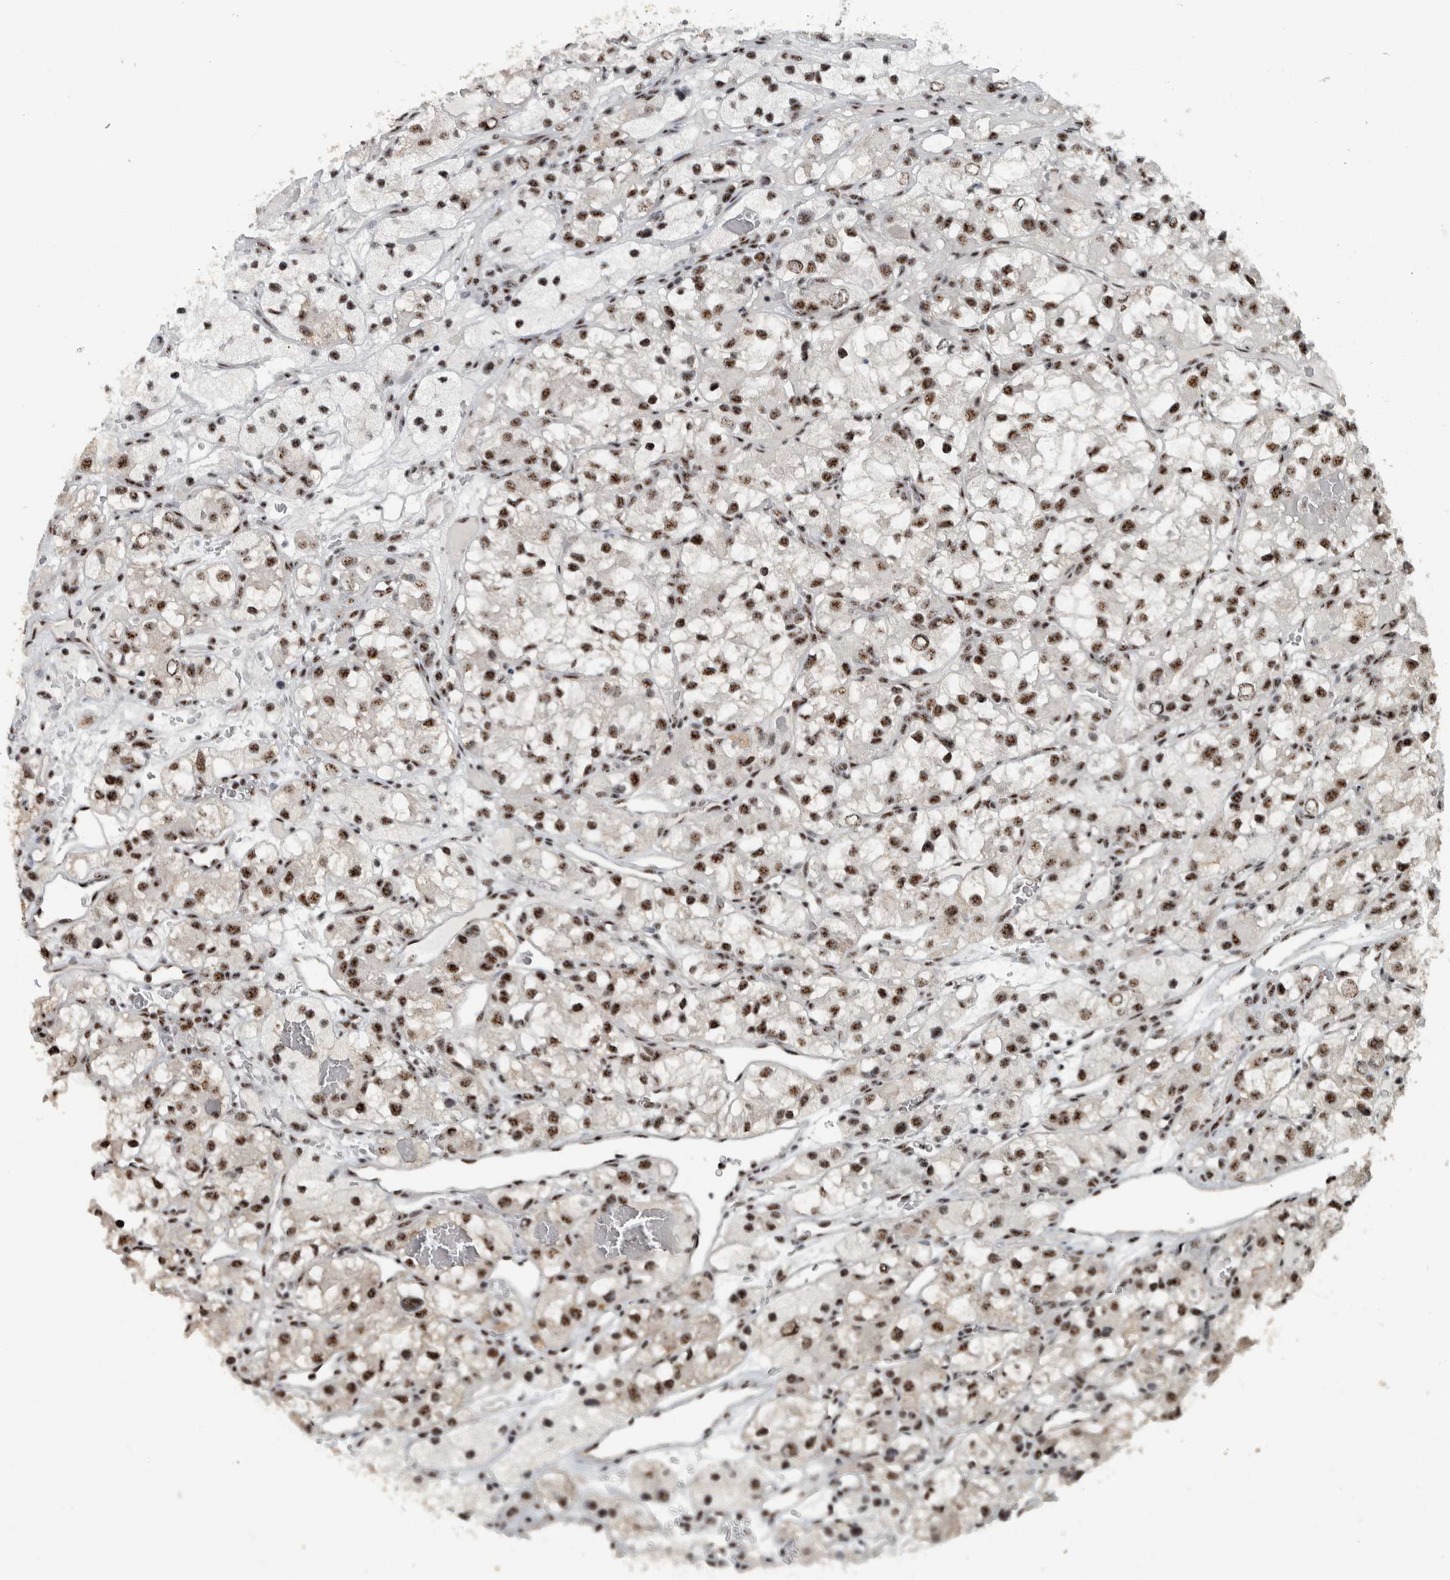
{"staining": {"intensity": "moderate", "quantity": ">75%", "location": "nuclear"}, "tissue": "renal cancer", "cell_type": "Tumor cells", "image_type": "cancer", "snomed": [{"axis": "morphology", "description": "Adenocarcinoma, NOS"}, {"axis": "topography", "description": "Kidney"}], "caption": "Immunohistochemistry staining of renal cancer (adenocarcinoma), which shows medium levels of moderate nuclear expression in about >75% of tumor cells indicating moderate nuclear protein expression. The staining was performed using DAB (brown) for protein detection and nuclei were counterstained in hematoxylin (blue).", "gene": "SON", "patient": {"sex": "female", "age": 57}}